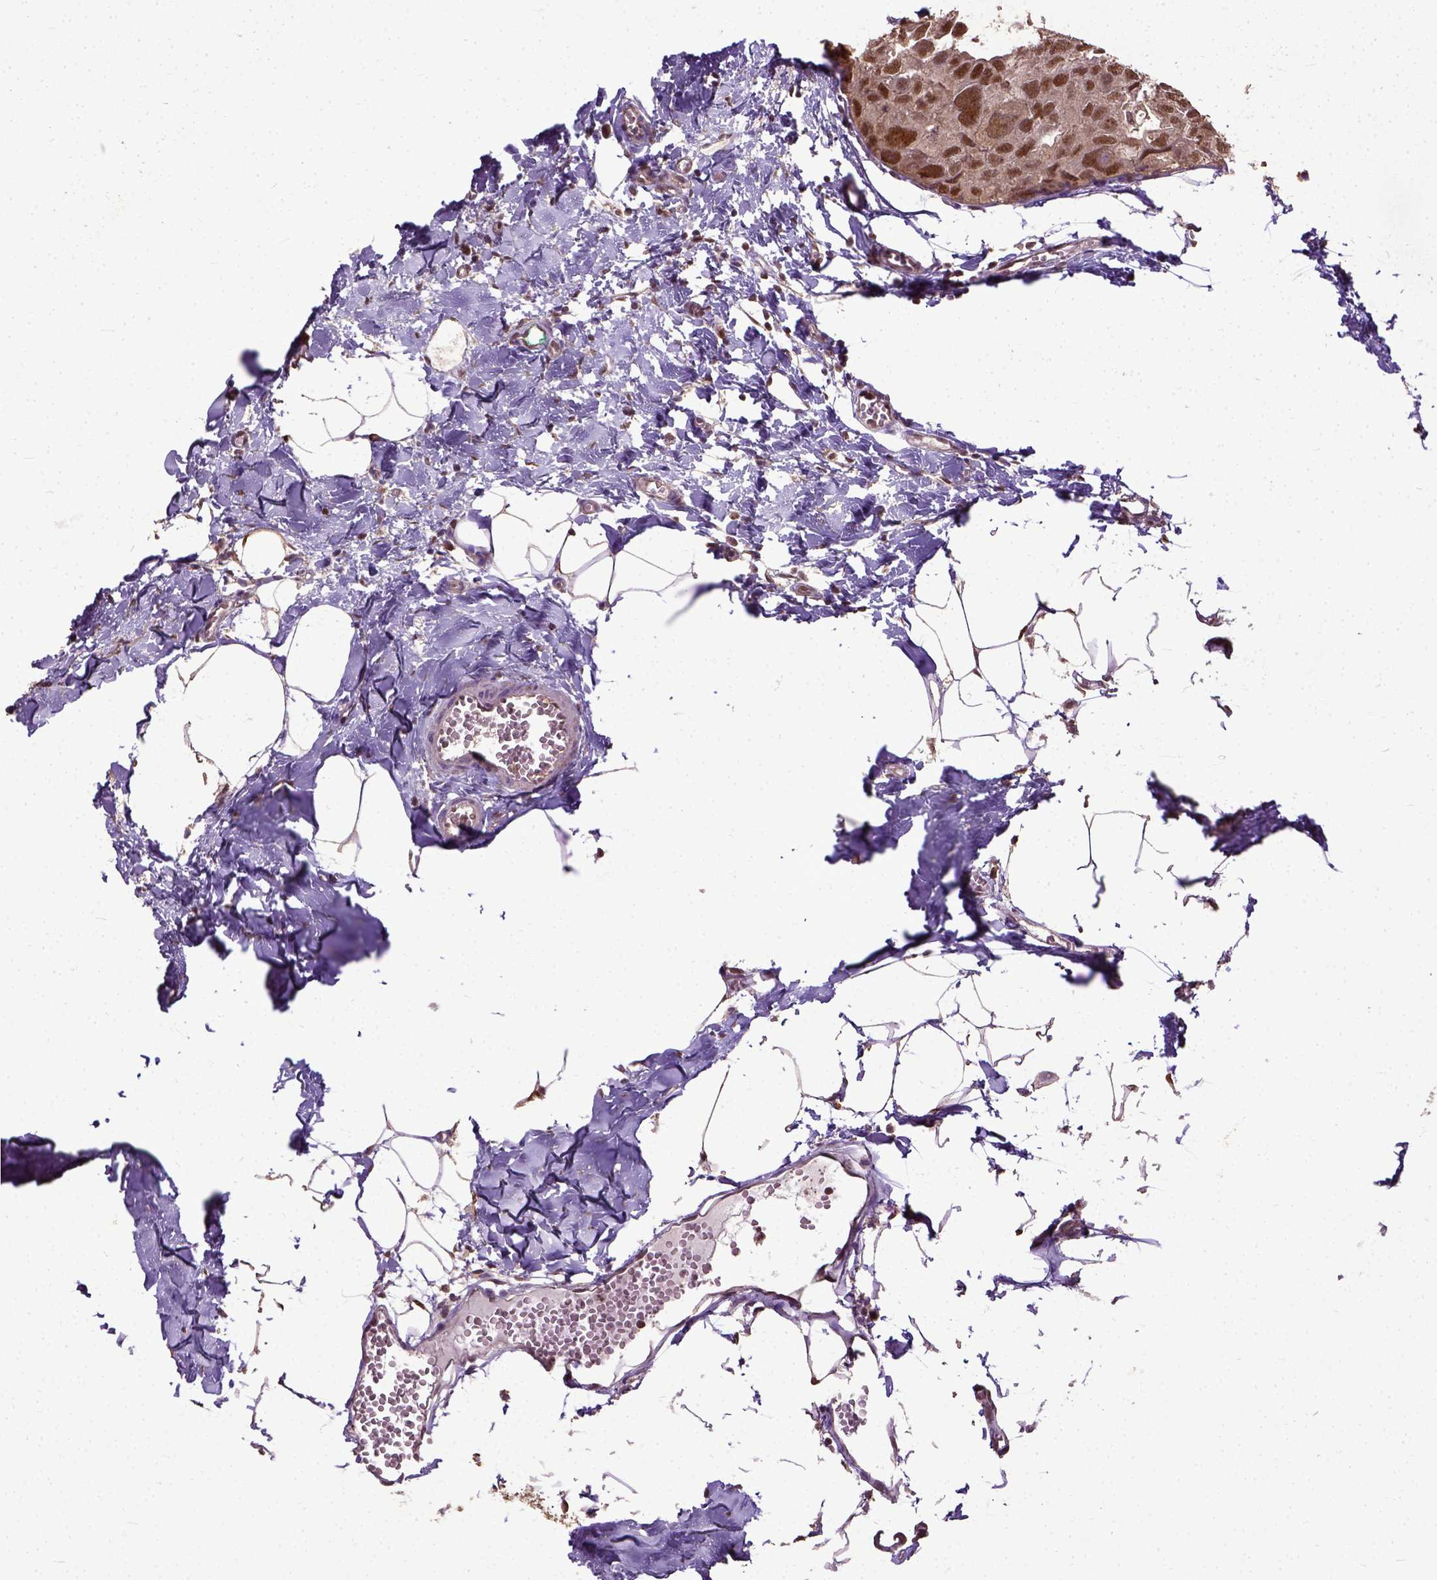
{"staining": {"intensity": "moderate", "quantity": ">75%", "location": "nuclear"}, "tissue": "breast cancer", "cell_type": "Tumor cells", "image_type": "cancer", "snomed": [{"axis": "morphology", "description": "Duct carcinoma"}, {"axis": "topography", "description": "Breast"}], "caption": "This histopathology image demonstrates intraductal carcinoma (breast) stained with IHC to label a protein in brown. The nuclear of tumor cells show moderate positivity for the protein. Nuclei are counter-stained blue.", "gene": "UBA3", "patient": {"sex": "female", "age": 38}}